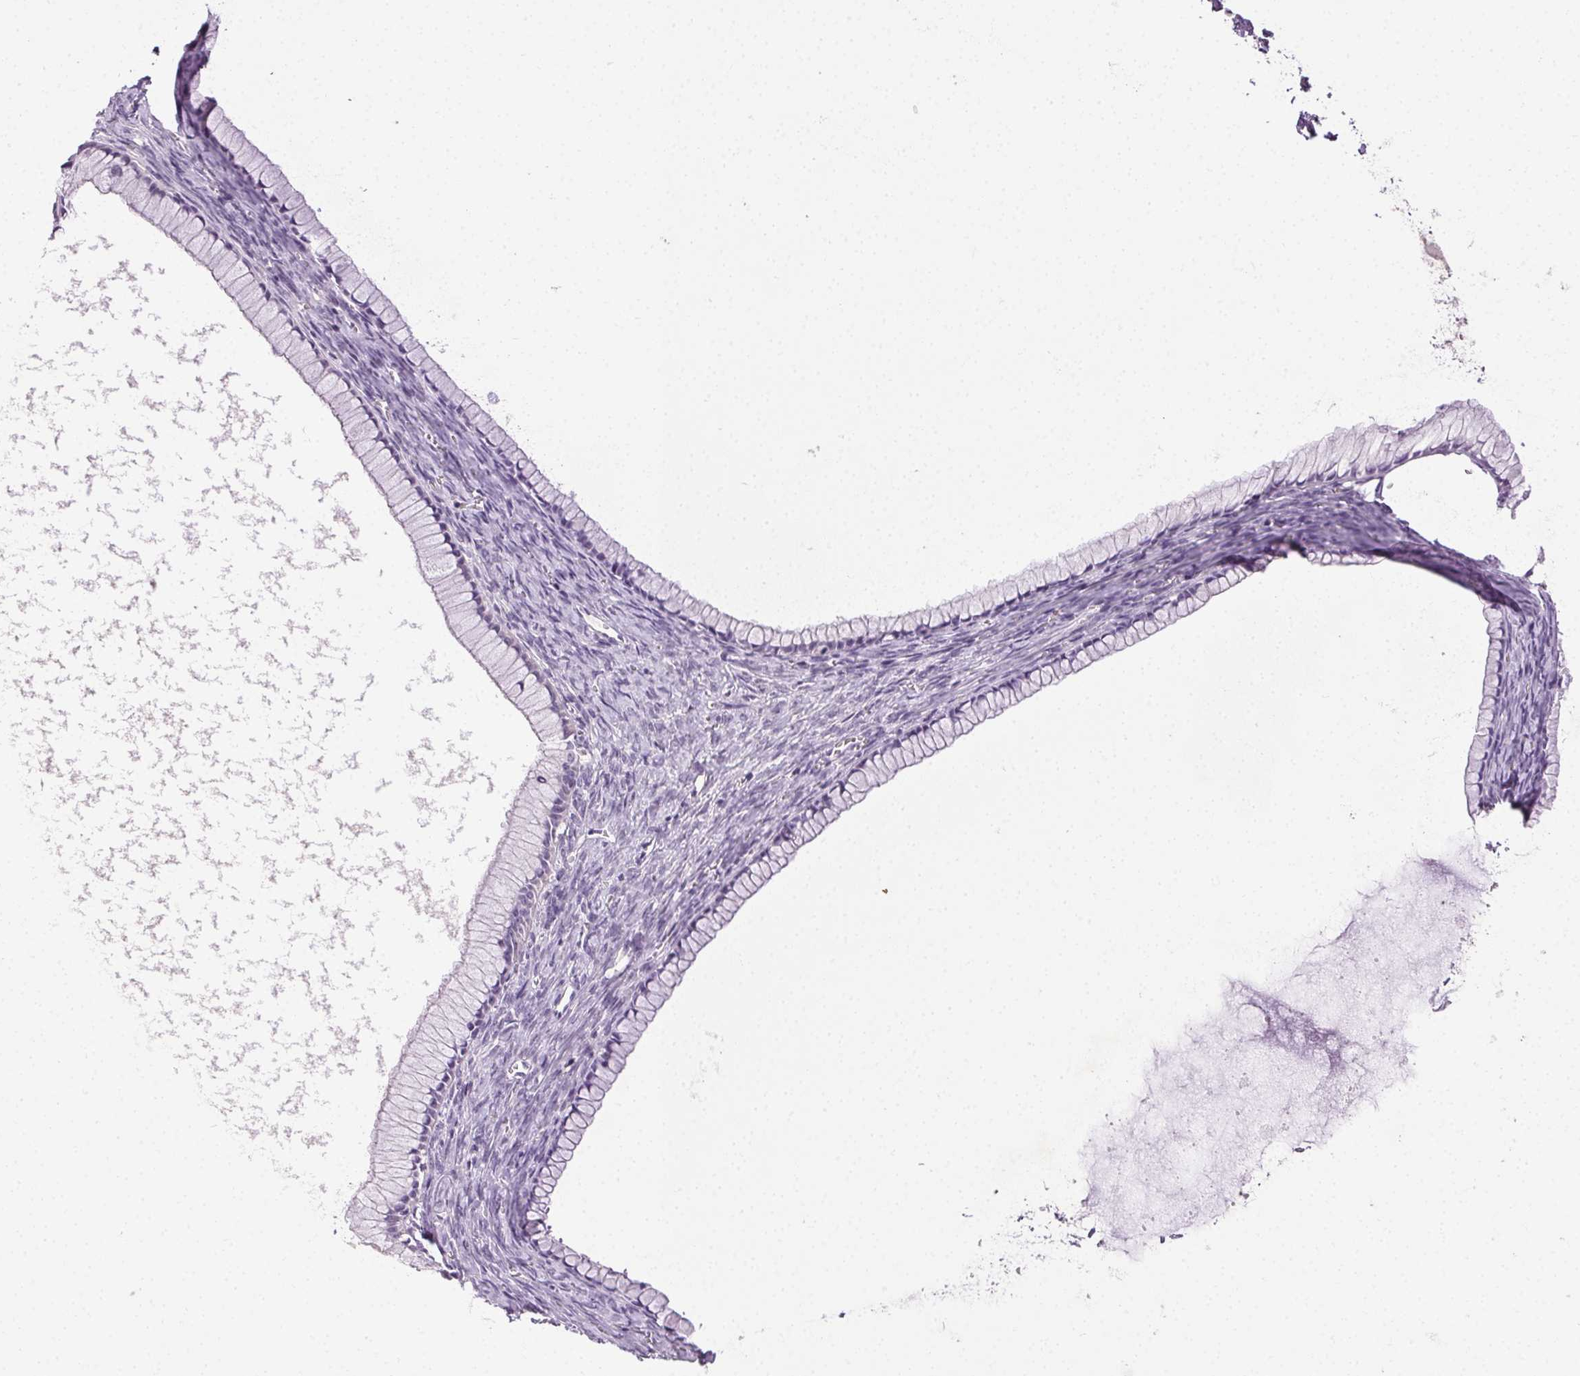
{"staining": {"intensity": "negative", "quantity": "none", "location": "none"}, "tissue": "ovarian cancer", "cell_type": "Tumor cells", "image_type": "cancer", "snomed": [{"axis": "morphology", "description": "Cystadenocarcinoma, mucinous, NOS"}, {"axis": "topography", "description": "Ovary"}], "caption": "Immunohistochemistry (IHC) micrograph of neoplastic tissue: human ovarian cancer stained with DAB shows no significant protein expression in tumor cells.", "gene": "BPIFB2", "patient": {"sex": "female", "age": 41}}